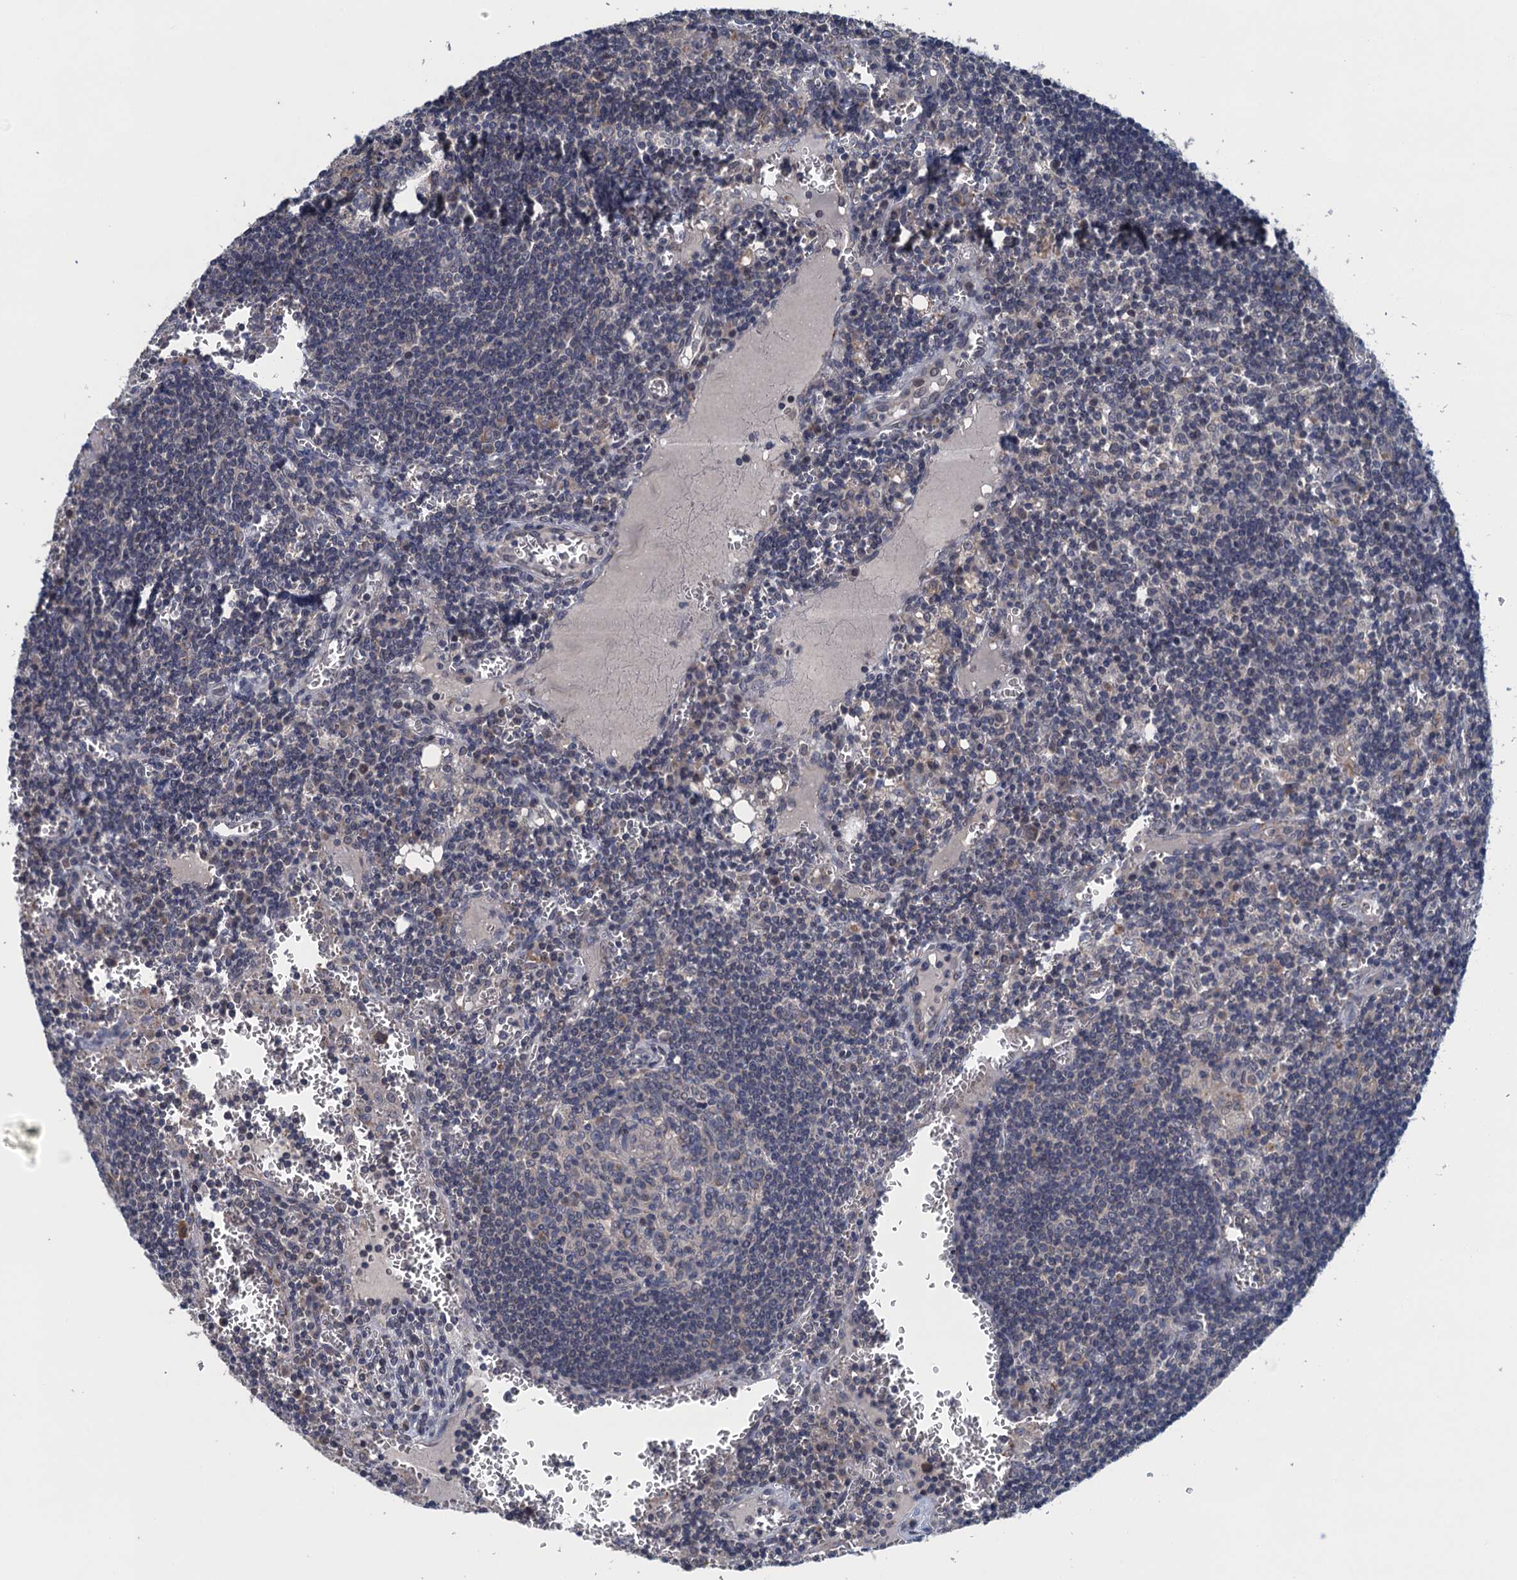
{"staining": {"intensity": "negative", "quantity": "none", "location": "none"}, "tissue": "lymph node", "cell_type": "Germinal center cells", "image_type": "normal", "snomed": [{"axis": "morphology", "description": "Normal tissue, NOS"}, {"axis": "topography", "description": "Lymph node"}], "caption": "IHC image of unremarkable lymph node stained for a protein (brown), which displays no staining in germinal center cells. (Stains: DAB immunohistochemistry (IHC) with hematoxylin counter stain, Microscopy: brightfield microscopy at high magnification).", "gene": "CTU2", "patient": {"sex": "female", "age": 73}}